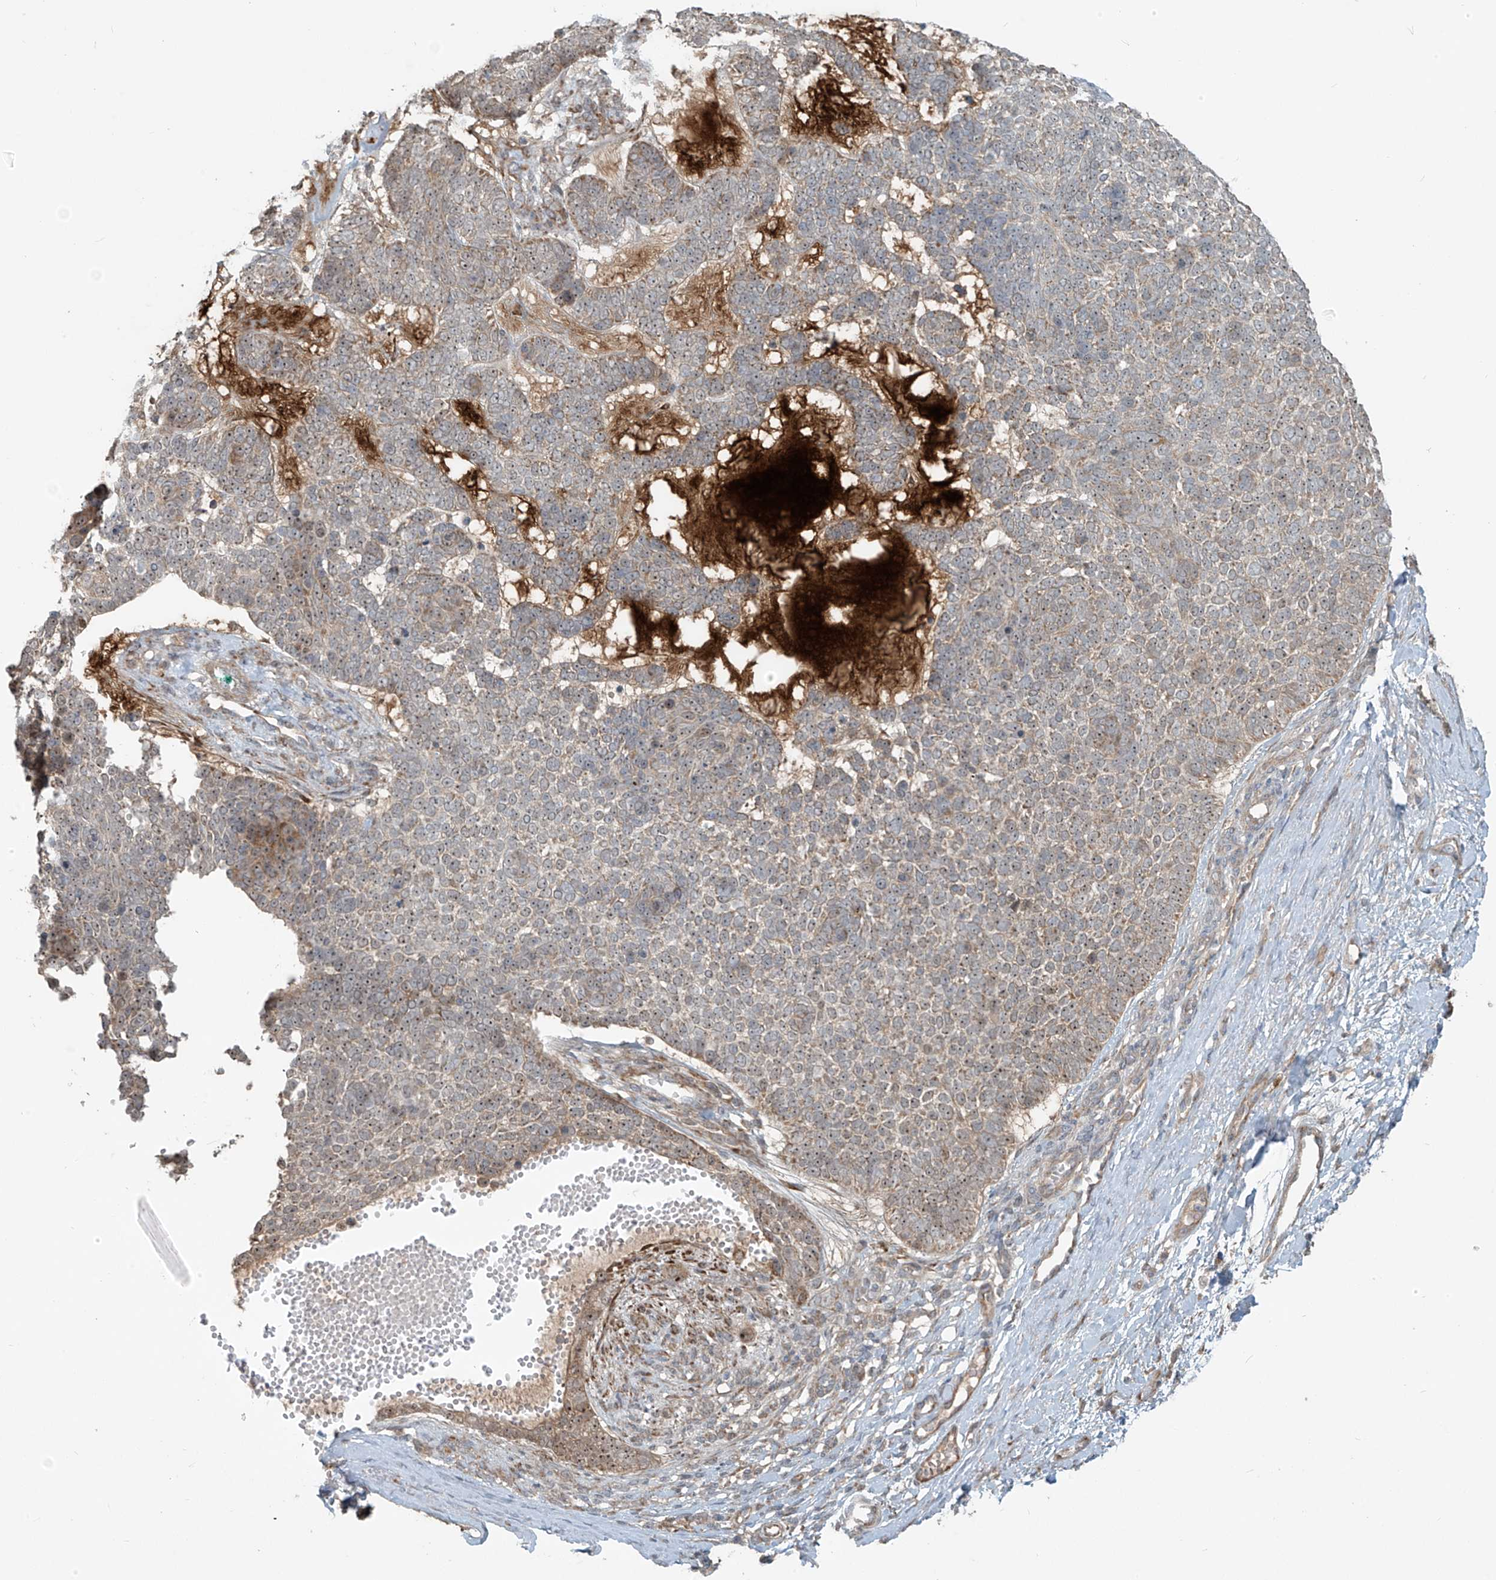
{"staining": {"intensity": "weak", "quantity": "25%-75%", "location": "cytoplasmic/membranous"}, "tissue": "skin cancer", "cell_type": "Tumor cells", "image_type": "cancer", "snomed": [{"axis": "morphology", "description": "Basal cell carcinoma"}, {"axis": "topography", "description": "Skin"}], "caption": "Tumor cells show low levels of weak cytoplasmic/membranous positivity in about 25%-75% of cells in human basal cell carcinoma (skin).", "gene": "KATNIP", "patient": {"sex": "female", "age": 81}}